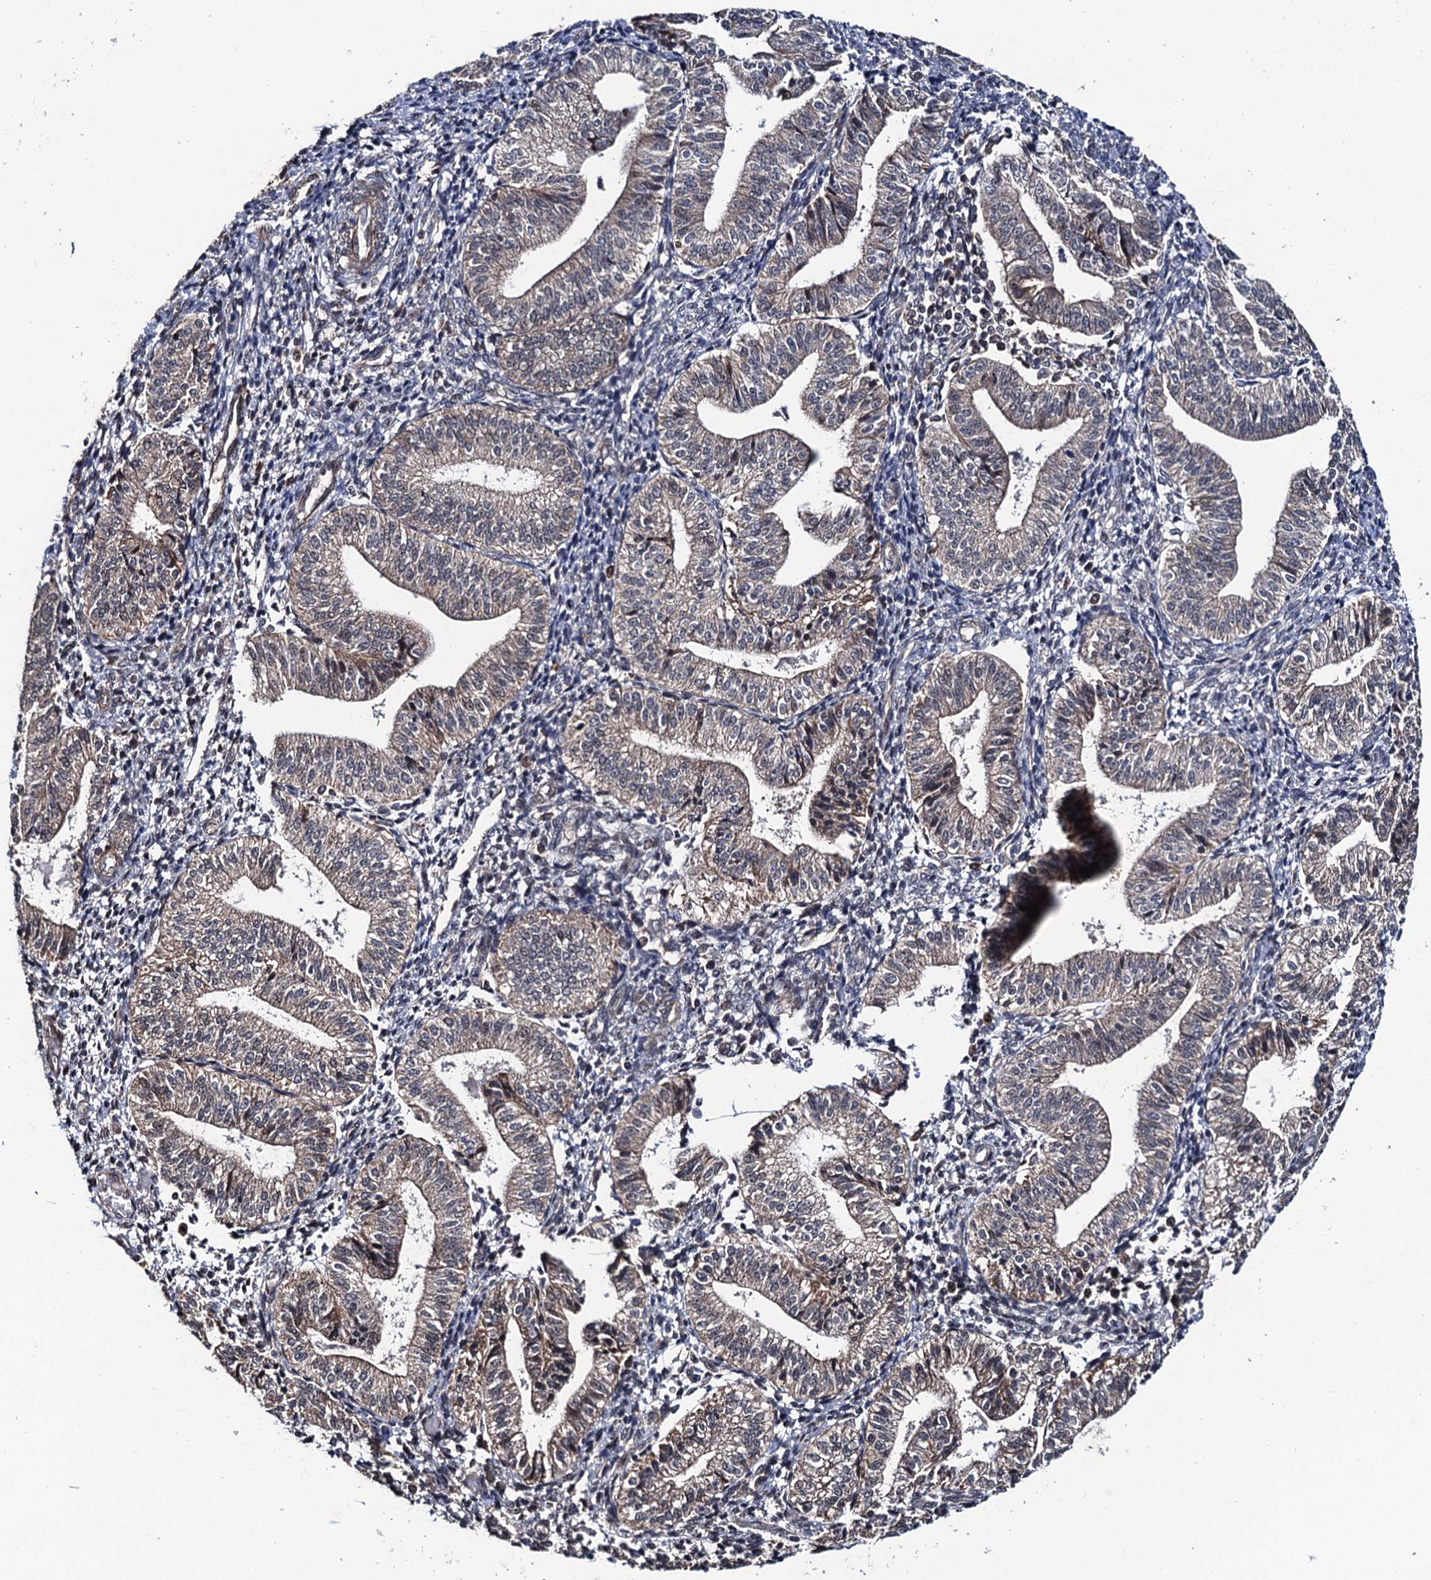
{"staining": {"intensity": "moderate", "quantity": "<25%", "location": "cytoplasmic/membranous,nuclear"}, "tissue": "endometrium", "cell_type": "Cells in endometrial stroma", "image_type": "normal", "snomed": [{"axis": "morphology", "description": "Normal tissue, NOS"}, {"axis": "topography", "description": "Endometrium"}], "caption": "The histopathology image exhibits a brown stain indicating the presence of a protein in the cytoplasmic/membranous,nuclear of cells in endometrial stroma in endometrium. (DAB (3,3'-diaminobenzidine) IHC with brightfield microscopy, high magnification).", "gene": "FSIP1", "patient": {"sex": "female", "age": 34}}